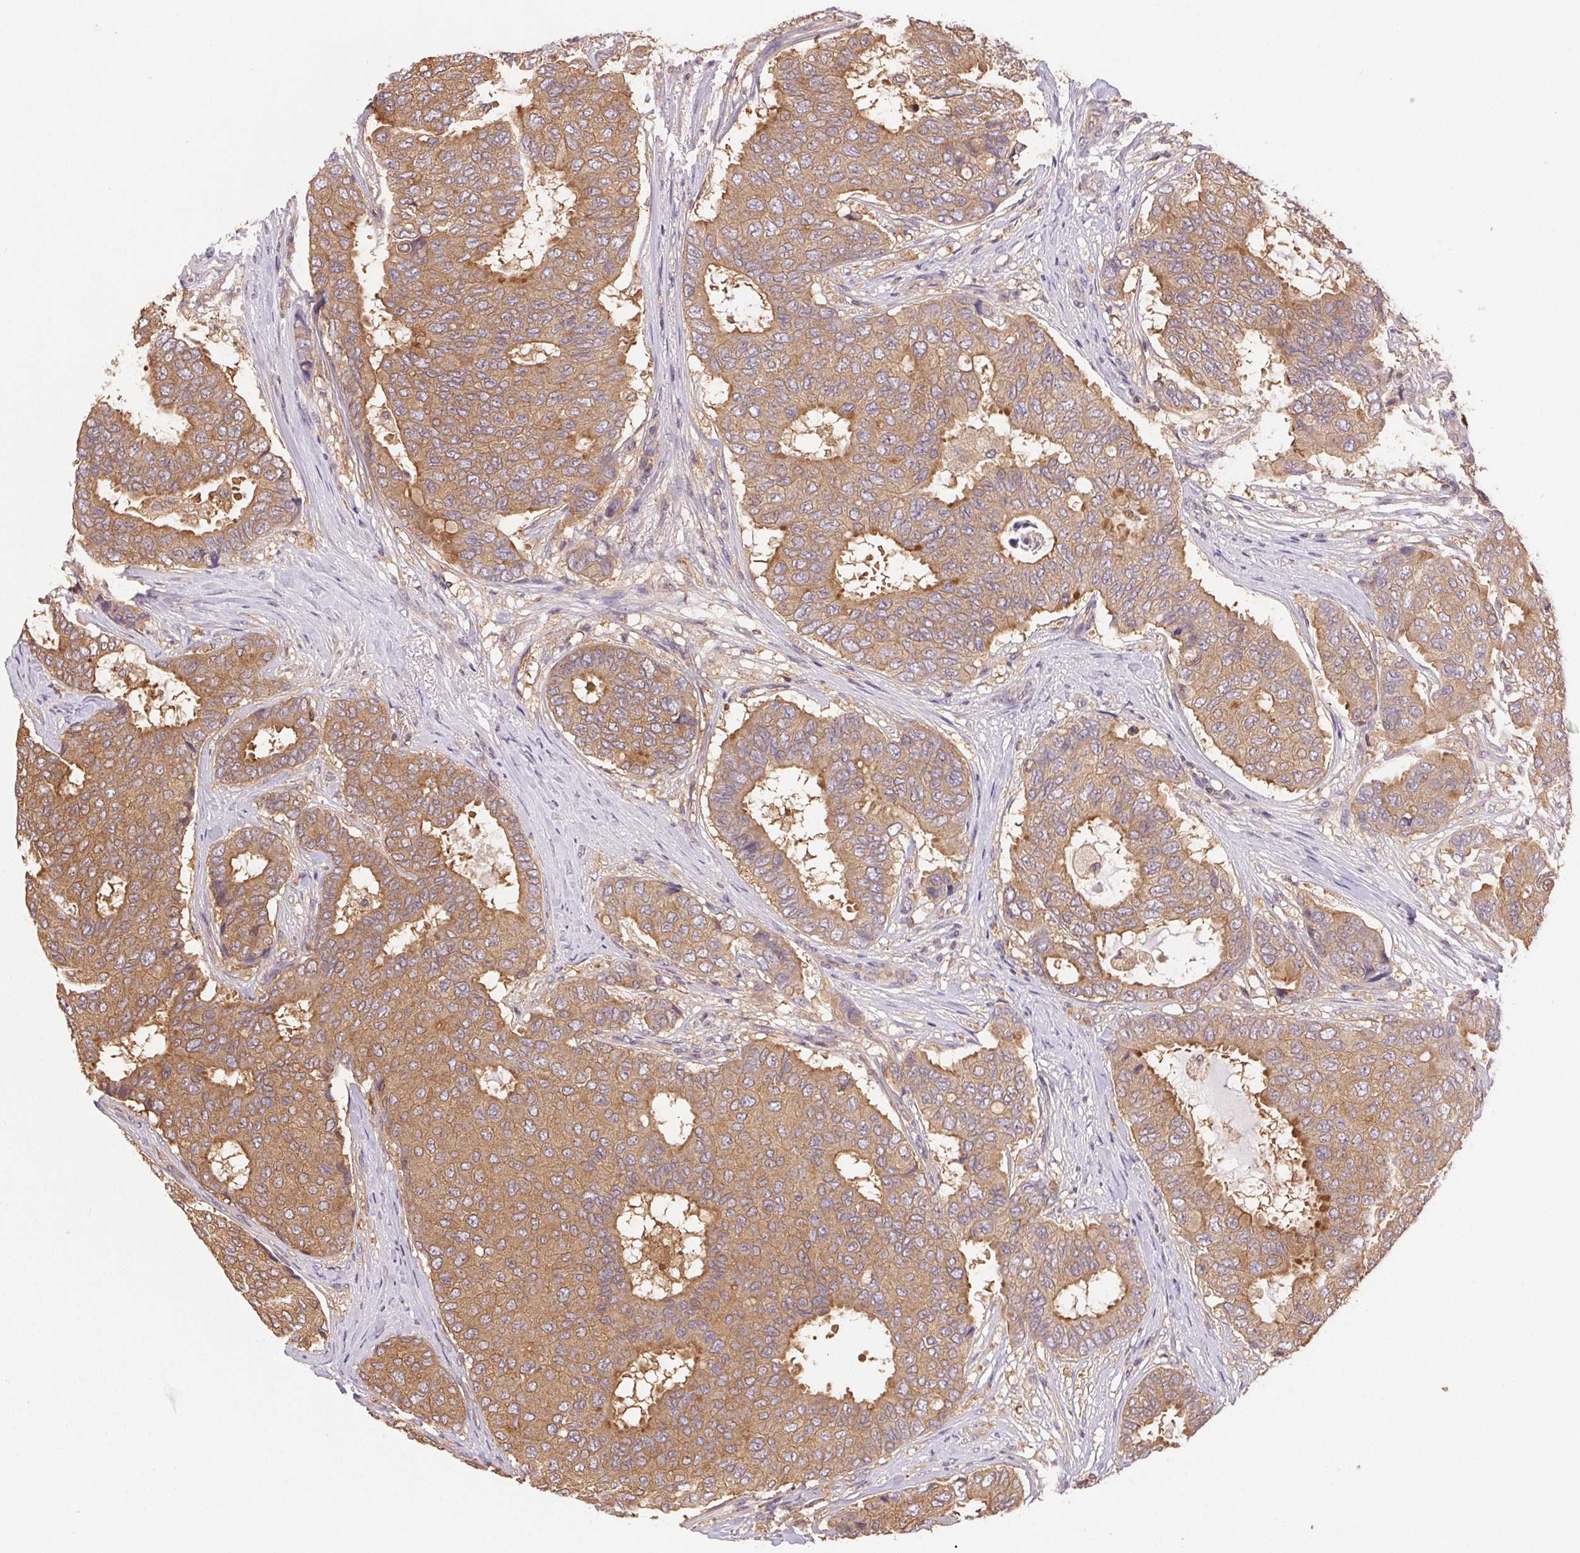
{"staining": {"intensity": "moderate", "quantity": ">75%", "location": "cytoplasmic/membranous"}, "tissue": "breast cancer", "cell_type": "Tumor cells", "image_type": "cancer", "snomed": [{"axis": "morphology", "description": "Duct carcinoma"}, {"axis": "topography", "description": "Breast"}], "caption": "Immunohistochemistry (DAB (3,3'-diaminobenzidine)) staining of human breast invasive ductal carcinoma exhibits moderate cytoplasmic/membranous protein staining in approximately >75% of tumor cells.", "gene": "GDI2", "patient": {"sex": "female", "age": 75}}